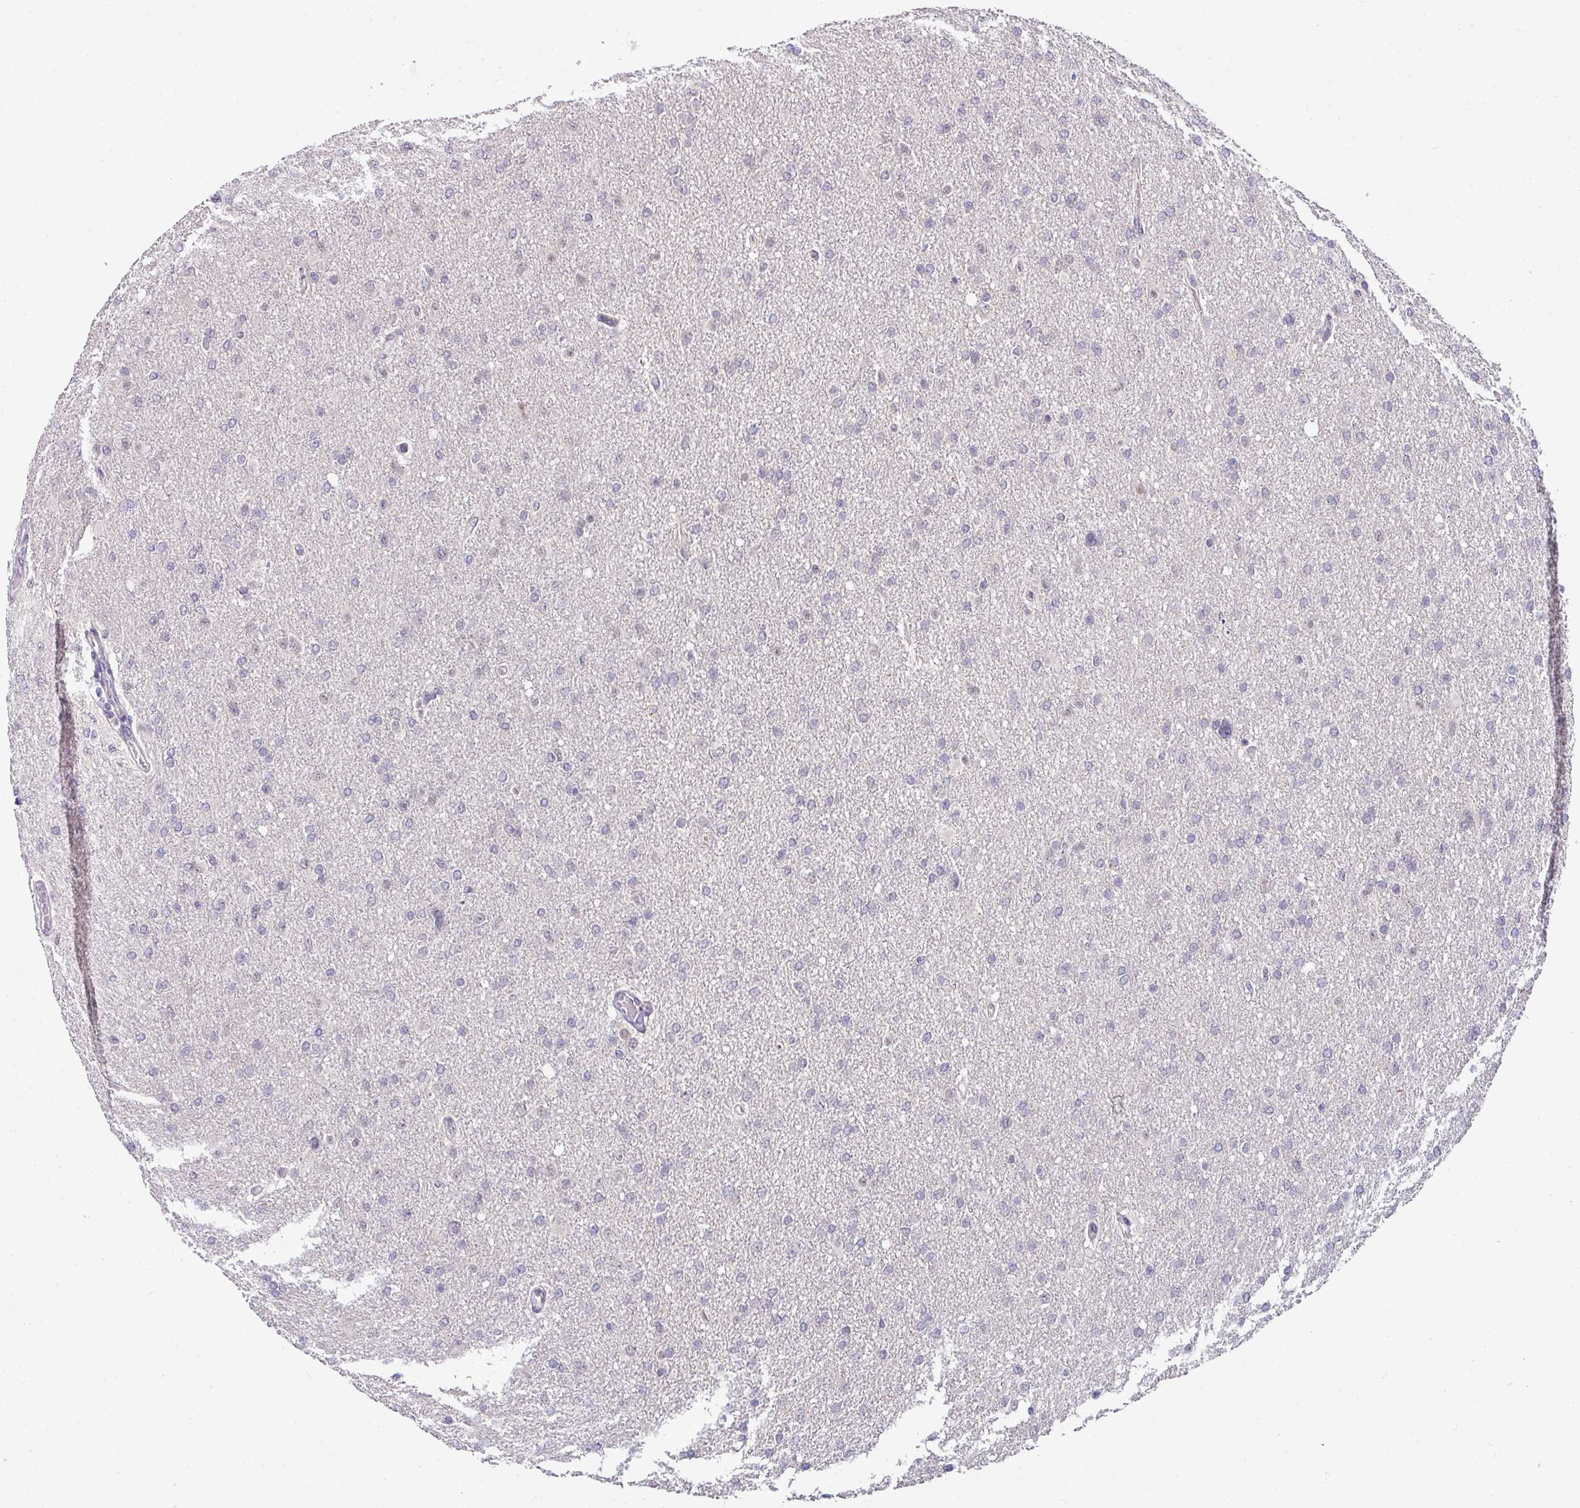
{"staining": {"intensity": "negative", "quantity": "none", "location": "none"}, "tissue": "glioma", "cell_type": "Tumor cells", "image_type": "cancer", "snomed": [{"axis": "morphology", "description": "Glioma, malignant, High grade"}, {"axis": "topography", "description": "Cerebral cortex"}], "caption": "A high-resolution photomicrograph shows IHC staining of glioma, which demonstrates no significant expression in tumor cells.", "gene": "NAPSA", "patient": {"sex": "female", "age": 36}}